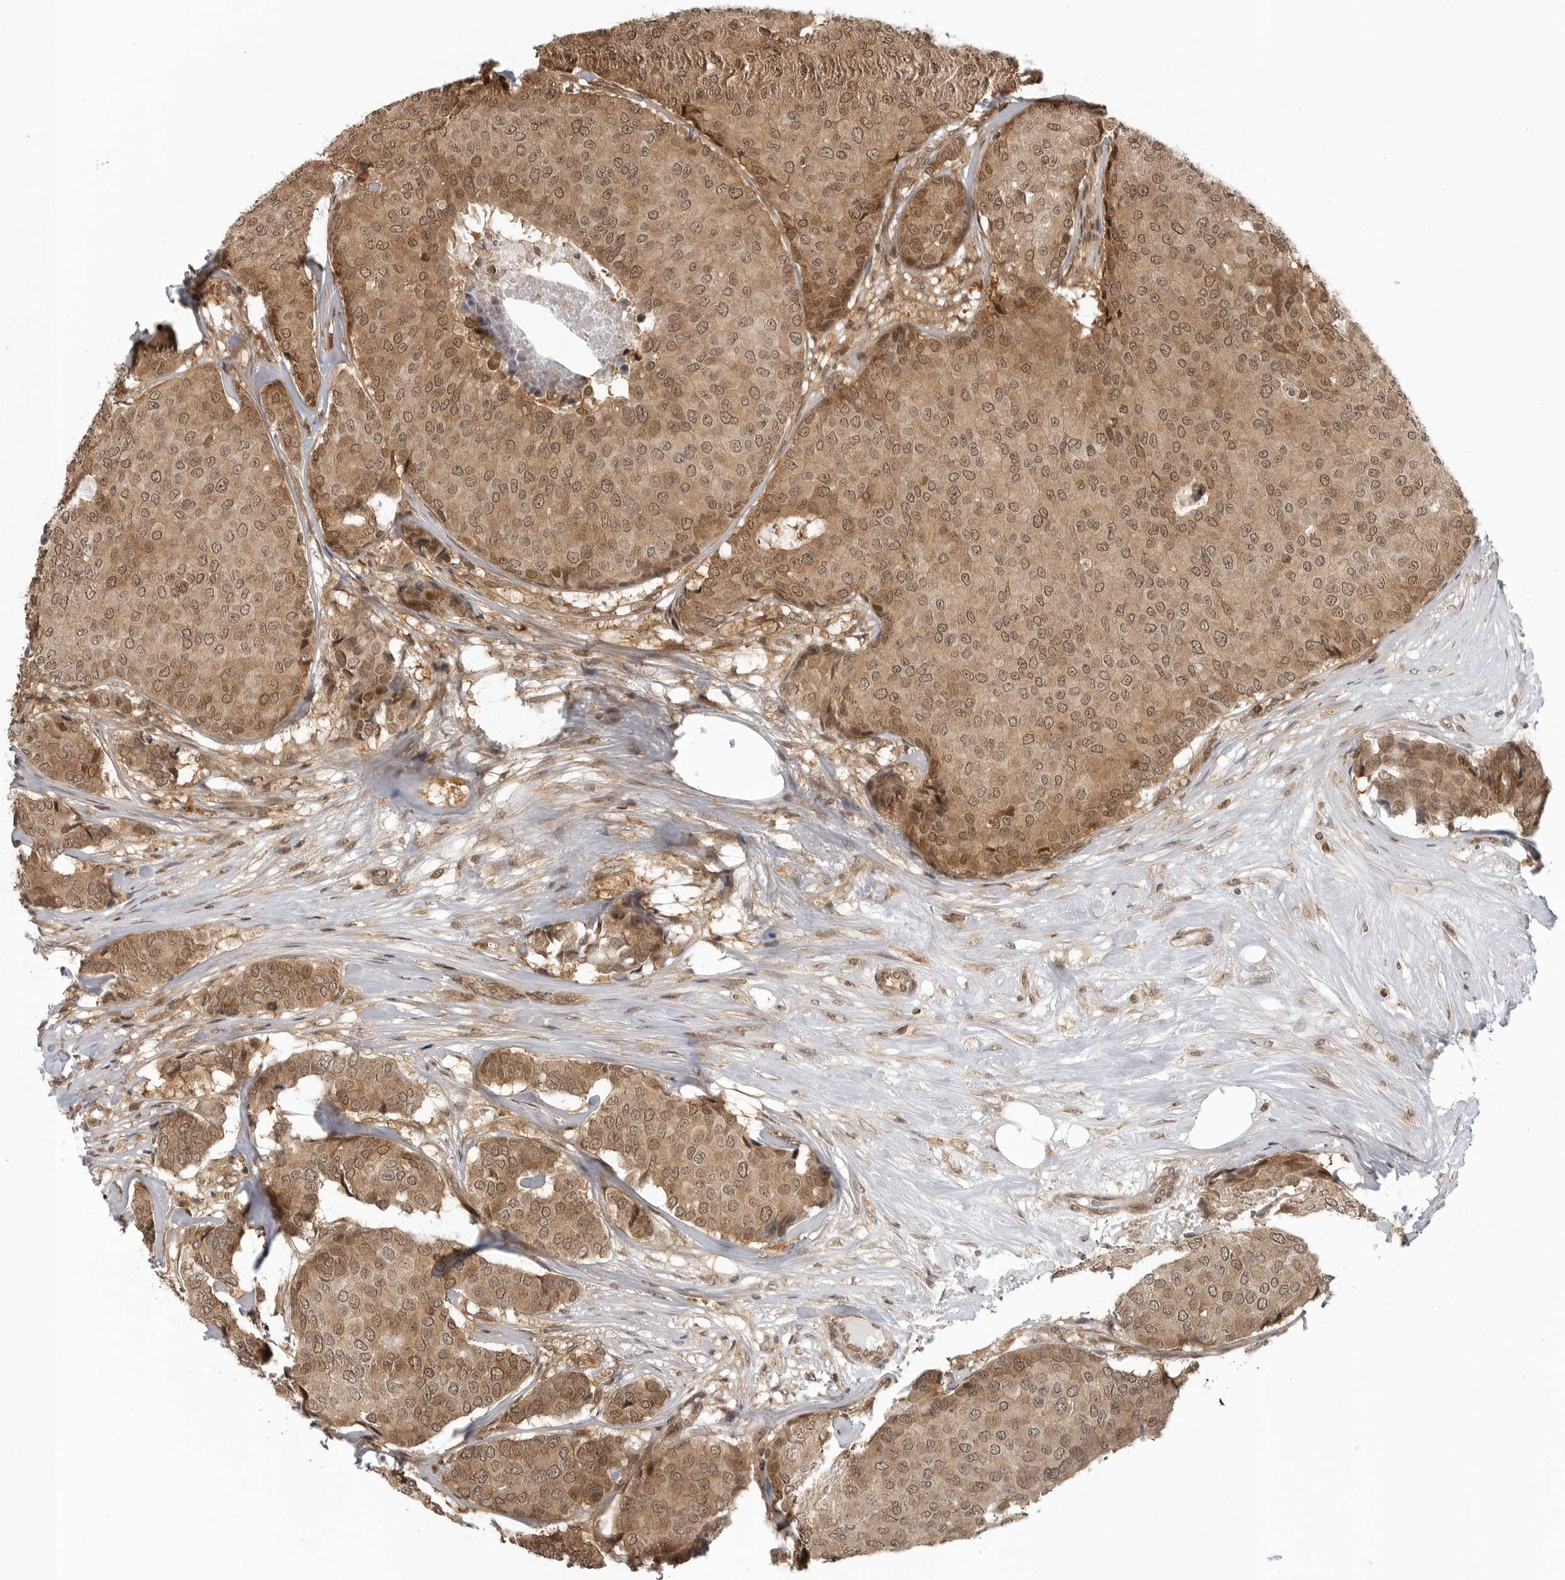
{"staining": {"intensity": "moderate", "quantity": ">75%", "location": "cytoplasmic/membranous,nuclear"}, "tissue": "breast cancer", "cell_type": "Tumor cells", "image_type": "cancer", "snomed": [{"axis": "morphology", "description": "Duct carcinoma"}, {"axis": "topography", "description": "Breast"}], "caption": "Invasive ductal carcinoma (breast) tissue exhibits moderate cytoplasmic/membranous and nuclear positivity in approximately >75% of tumor cells Immunohistochemistry (ihc) stains the protein in brown and the nuclei are stained blue.", "gene": "SZRD1", "patient": {"sex": "female", "age": 75}}